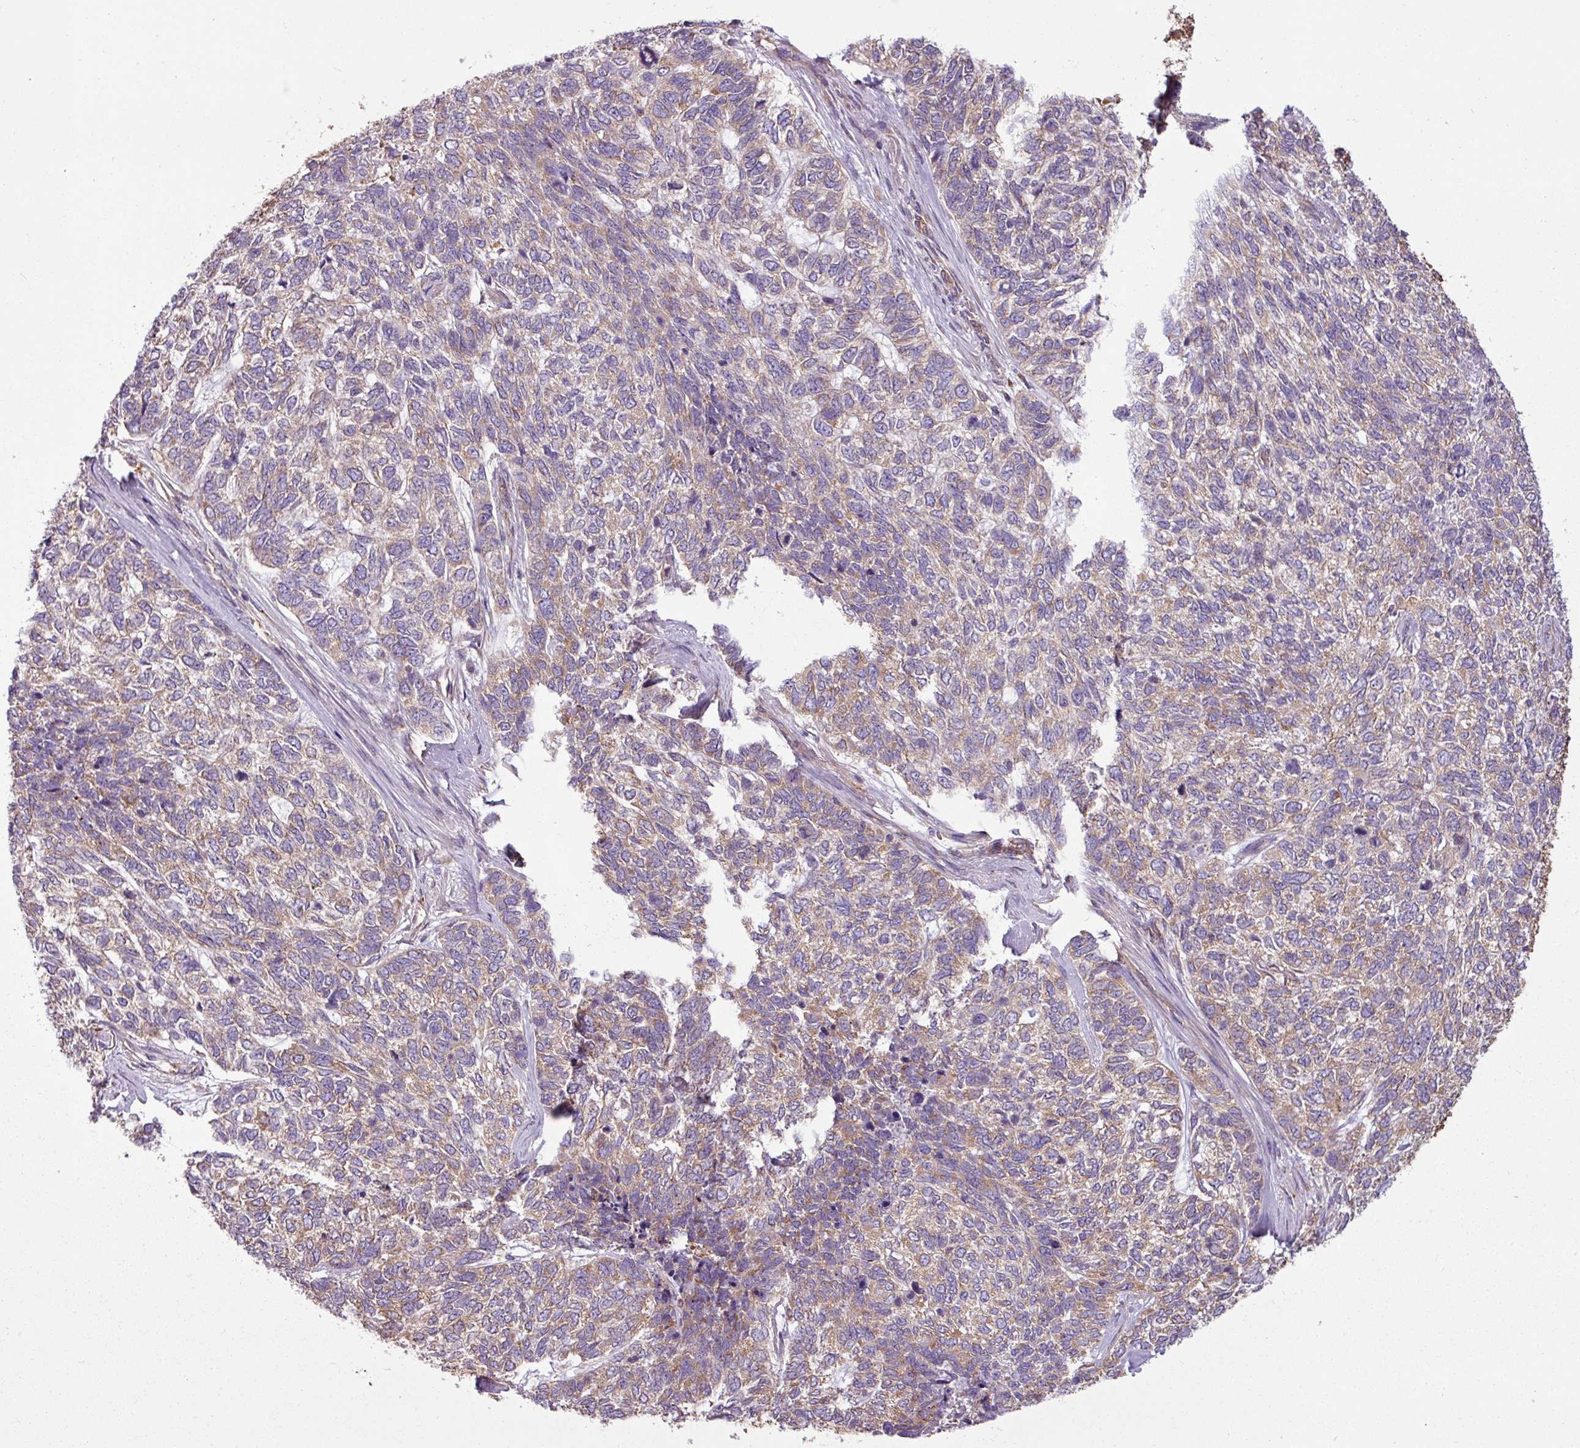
{"staining": {"intensity": "weak", "quantity": "<25%", "location": "cytoplasmic/membranous"}, "tissue": "skin cancer", "cell_type": "Tumor cells", "image_type": "cancer", "snomed": [{"axis": "morphology", "description": "Basal cell carcinoma"}, {"axis": "topography", "description": "Skin"}], "caption": "This is an IHC histopathology image of human basal cell carcinoma (skin). There is no staining in tumor cells.", "gene": "PACSIN2", "patient": {"sex": "female", "age": 65}}